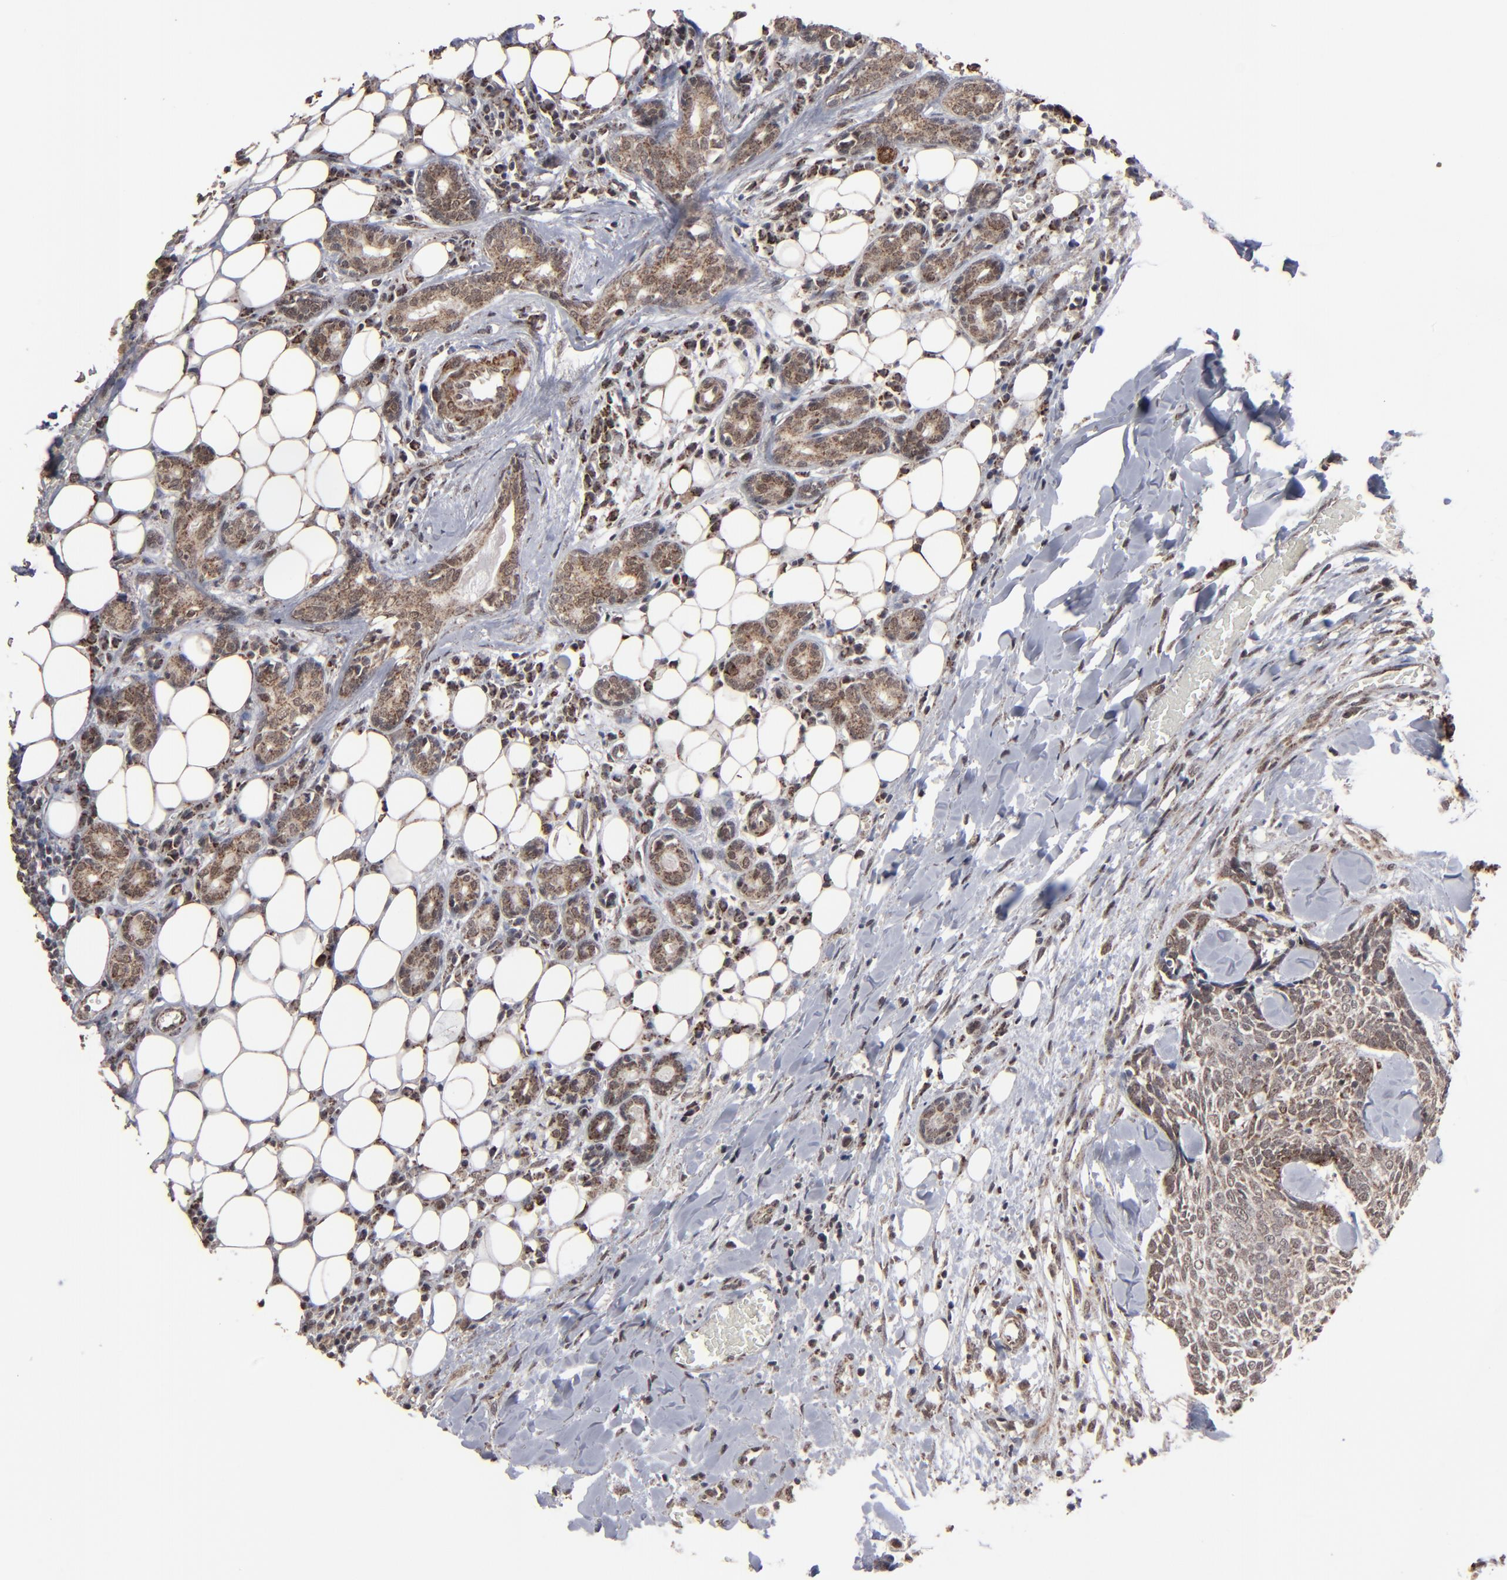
{"staining": {"intensity": "moderate", "quantity": ">75%", "location": "cytoplasmic/membranous"}, "tissue": "head and neck cancer", "cell_type": "Tumor cells", "image_type": "cancer", "snomed": [{"axis": "morphology", "description": "Squamous cell carcinoma, NOS"}, {"axis": "topography", "description": "Salivary gland"}, {"axis": "topography", "description": "Head-Neck"}], "caption": "Head and neck cancer stained with a protein marker demonstrates moderate staining in tumor cells.", "gene": "BNIP3", "patient": {"sex": "male", "age": 70}}